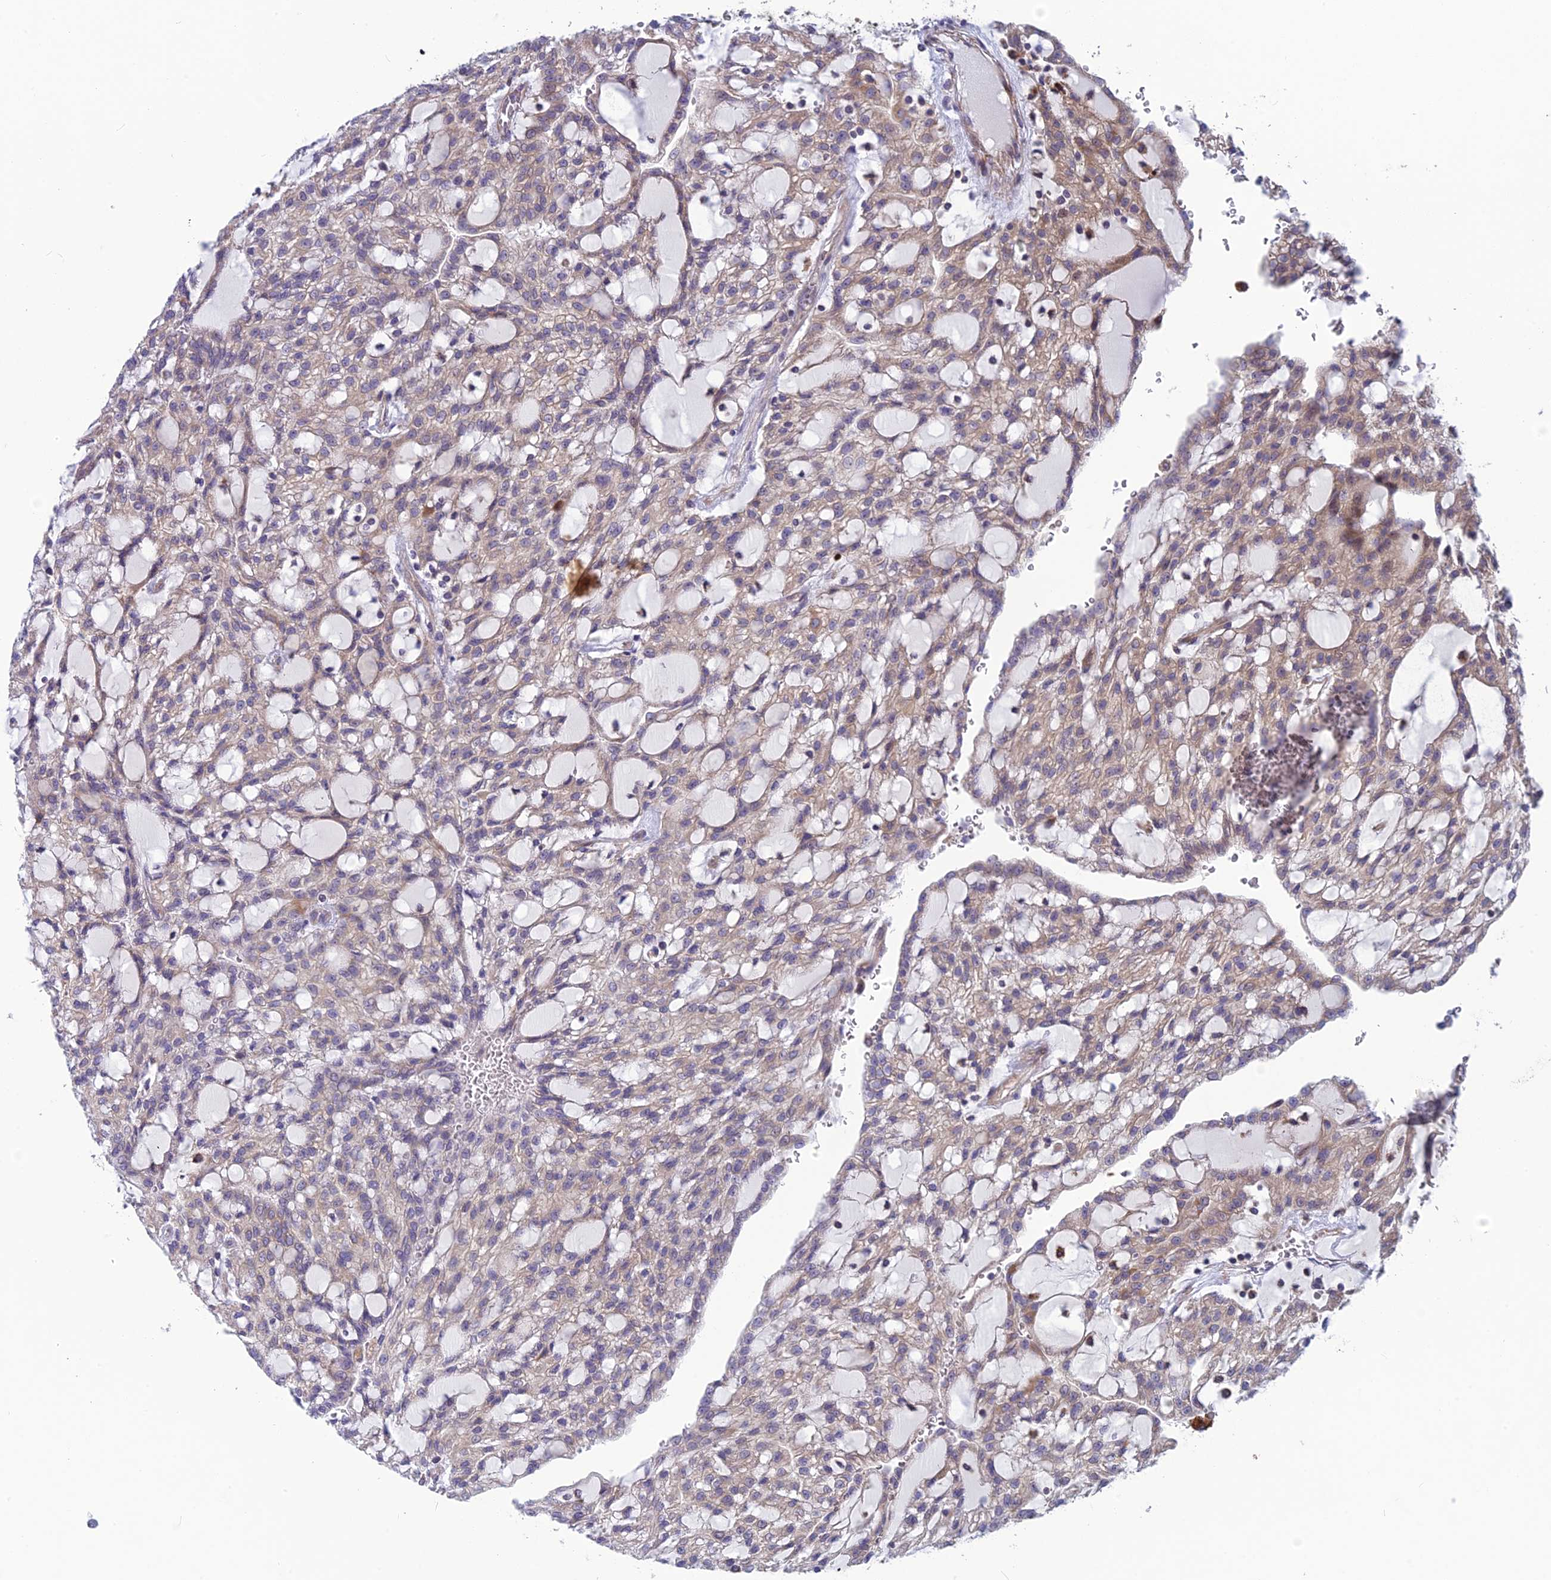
{"staining": {"intensity": "moderate", "quantity": "25%-75%", "location": "cytoplasmic/membranous"}, "tissue": "renal cancer", "cell_type": "Tumor cells", "image_type": "cancer", "snomed": [{"axis": "morphology", "description": "Adenocarcinoma, NOS"}, {"axis": "topography", "description": "Kidney"}], "caption": "Renal cancer (adenocarcinoma) was stained to show a protein in brown. There is medium levels of moderate cytoplasmic/membranous staining in about 25%-75% of tumor cells.", "gene": "BLTP2", "patient": {"sex": "male", "age": 63}}